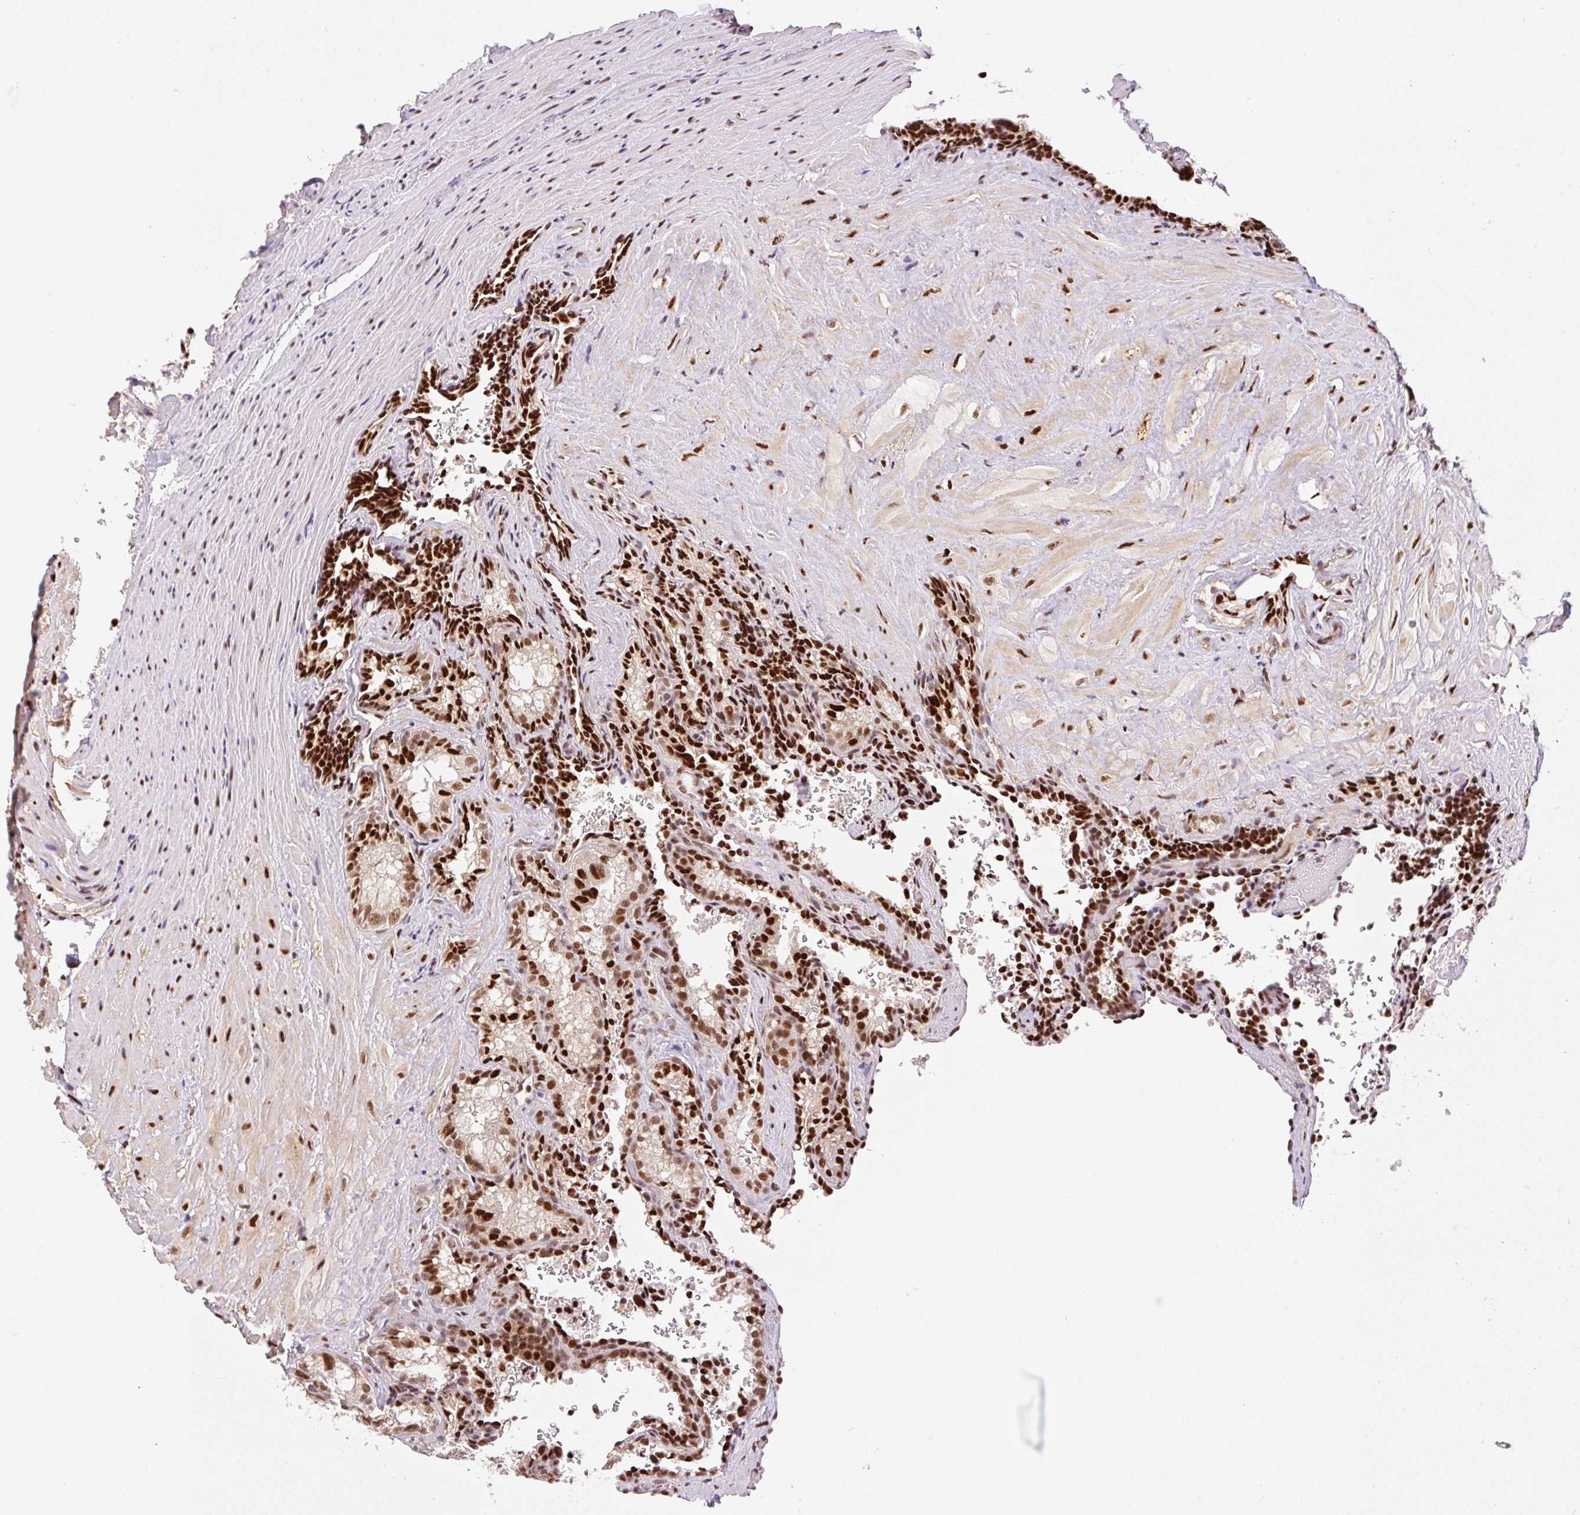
{"staining": {"intensity": "strong", "quantity": ">75%", "location": "nuclear"}, "tissue": "seminal vesicle", "cell_type": "Glandular cells", "image_type": "normal", "snomed": [{"axis": "morphology", "description": "Normal tissue, NOS"}, {"axis": "topography", "description": "Seminal veicle"}], "caption": "A high-resolution histopathology image shows immunohistochemistry (IHC) staining of benign seminal vesicle, which exhibits strong nuclear expression in about >75% of glandular cells.", "gene": "INTS8", "patient": {"sex": "male", "age": 47}}